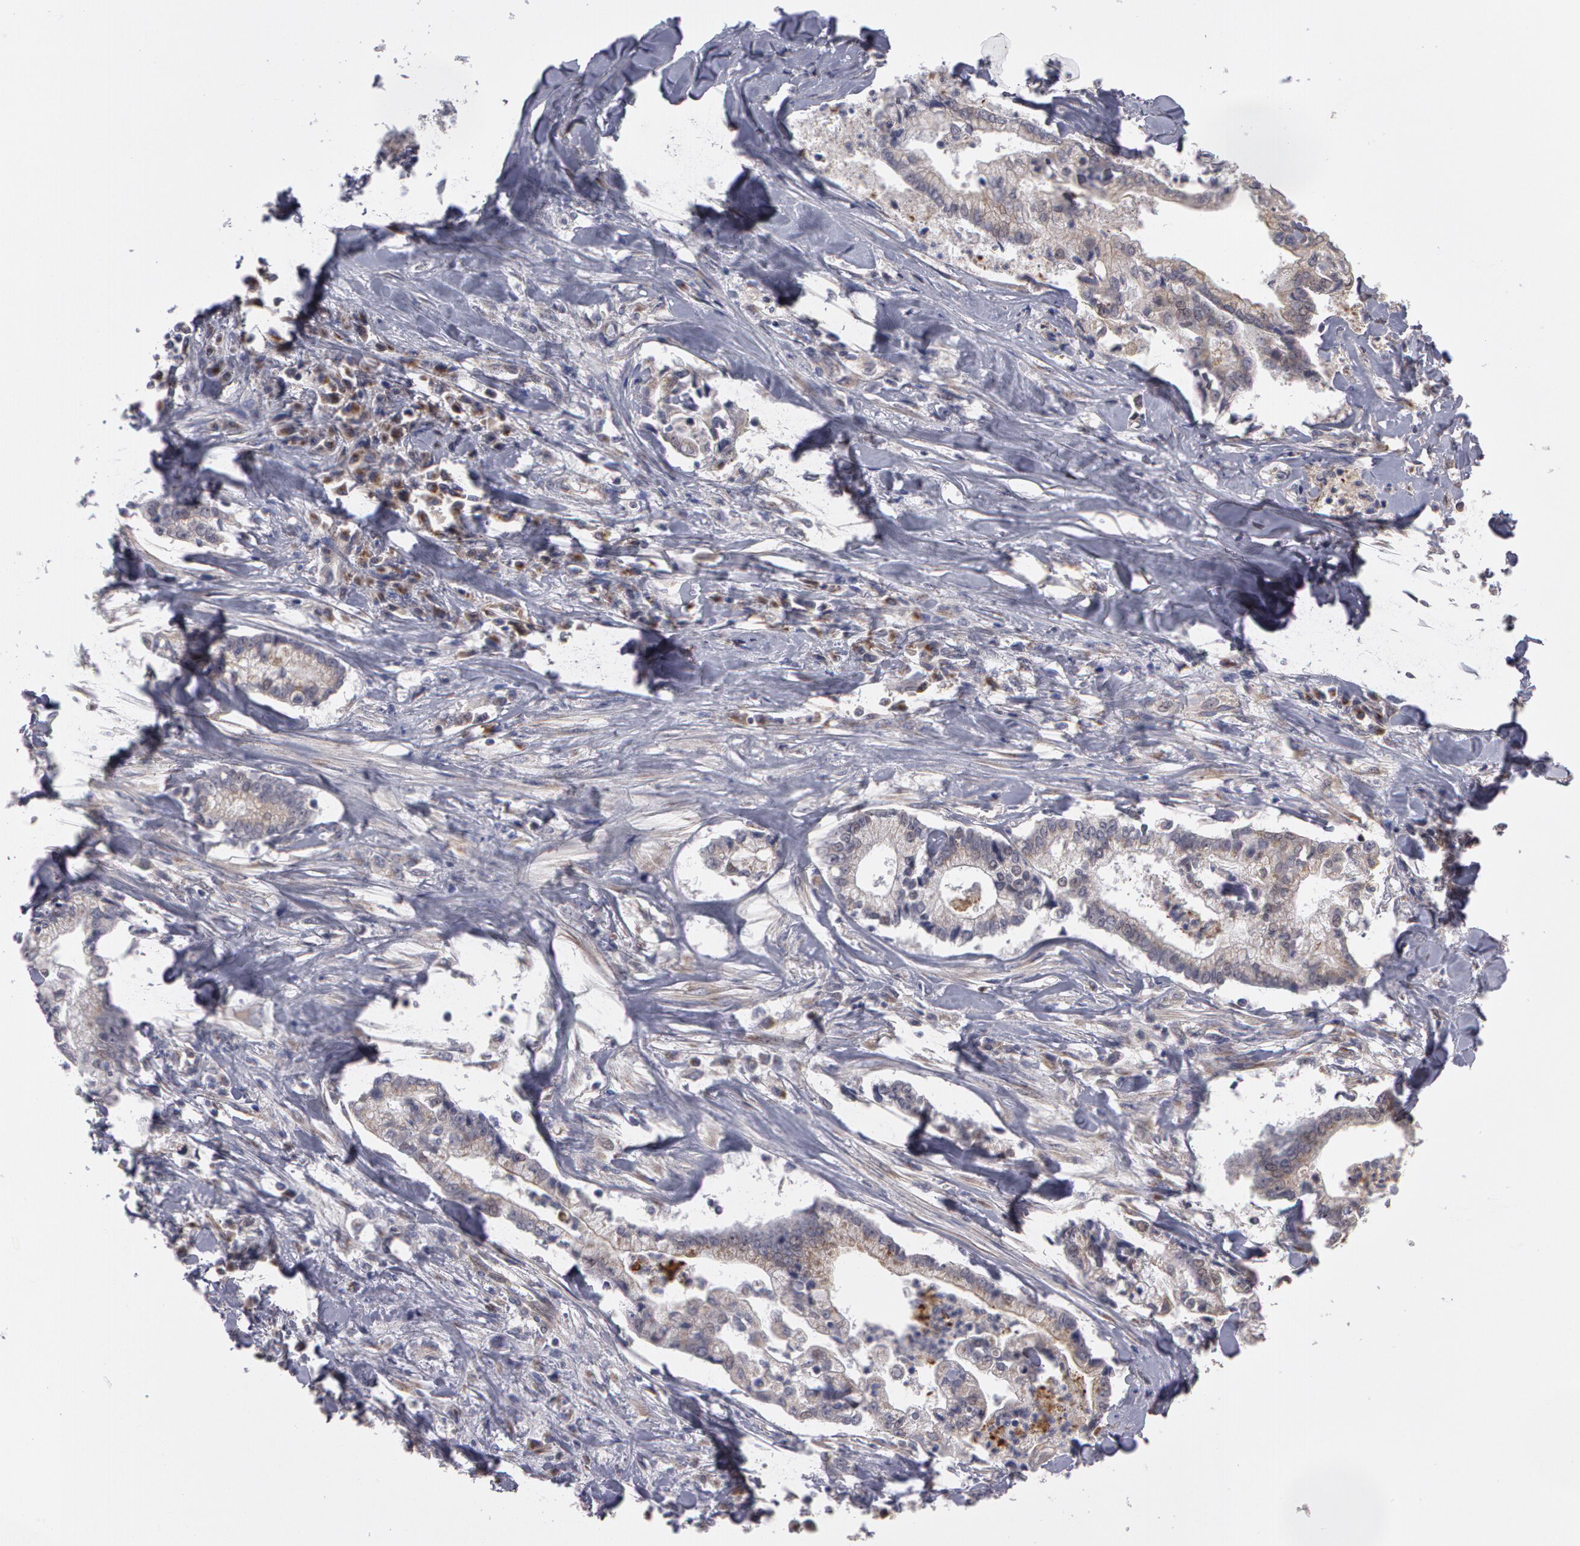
{"staining": {"intensity": "negative", "quantity": "none", "location": "none"}, "tissue": "liver cancer", "cell_type": "Tumor cells", "image_type": "cancer", "snomed": [{"axis": "morphology", "description": "Cholangiocarcinoma"}, {"axis": "topography", "description": "Liver"}], "caption": "There is no significant positivity in tumor cells of liver cancer (cholangiocarcinoma). (Stains: DAB (3,3'-diaminobenzidine) IHC with hematoxylin counter stain, Microscopy: brightfield microscopy at high magnification).", "gene": "STX5", "patient": {"sex": "male", "age": 57}}